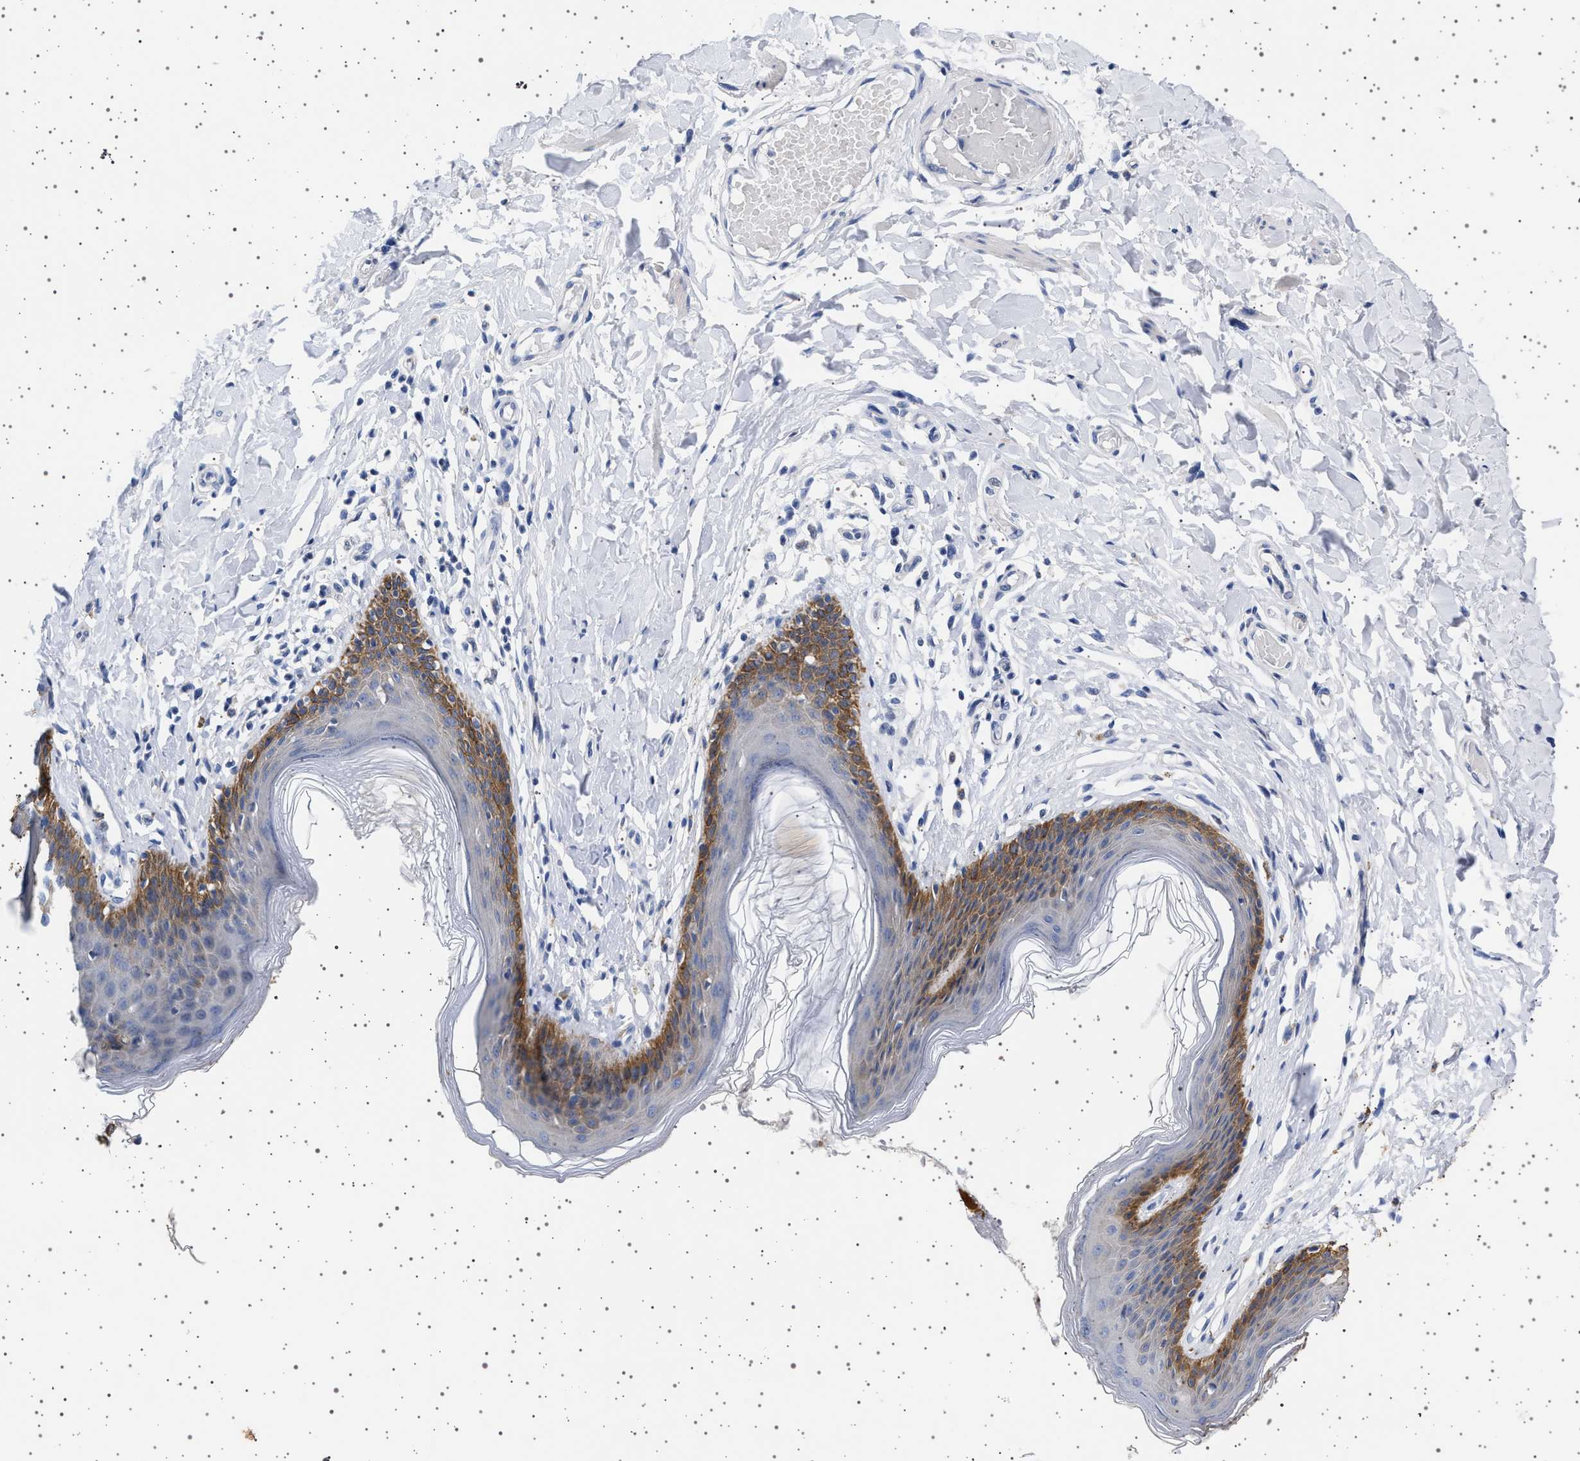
{"staining": {"intensity": "moderate", "quantity": ">75%", "location": "cytoplasmic/membranous"}, "tissue": "skin", "cell_type": "Epidermal cells", "image_type": "normal", "snomed": [{"axis": "morphology", "description": "Normal tissue, NOS"}, {"axis": "topography", "description": "Vulva"}], "caption": "A medium amount of moderate cytoplasmic/membranous expression is appreciated in approximately >75% of epidermal cells in unremarkable skin. The staining is performed using DAB brown chromogen to label protein expression. The nuclei are counter-stained blue using hematoxylin.", "gene": "TRMT10B", "patient": {"sex": "female", "age": 66}}